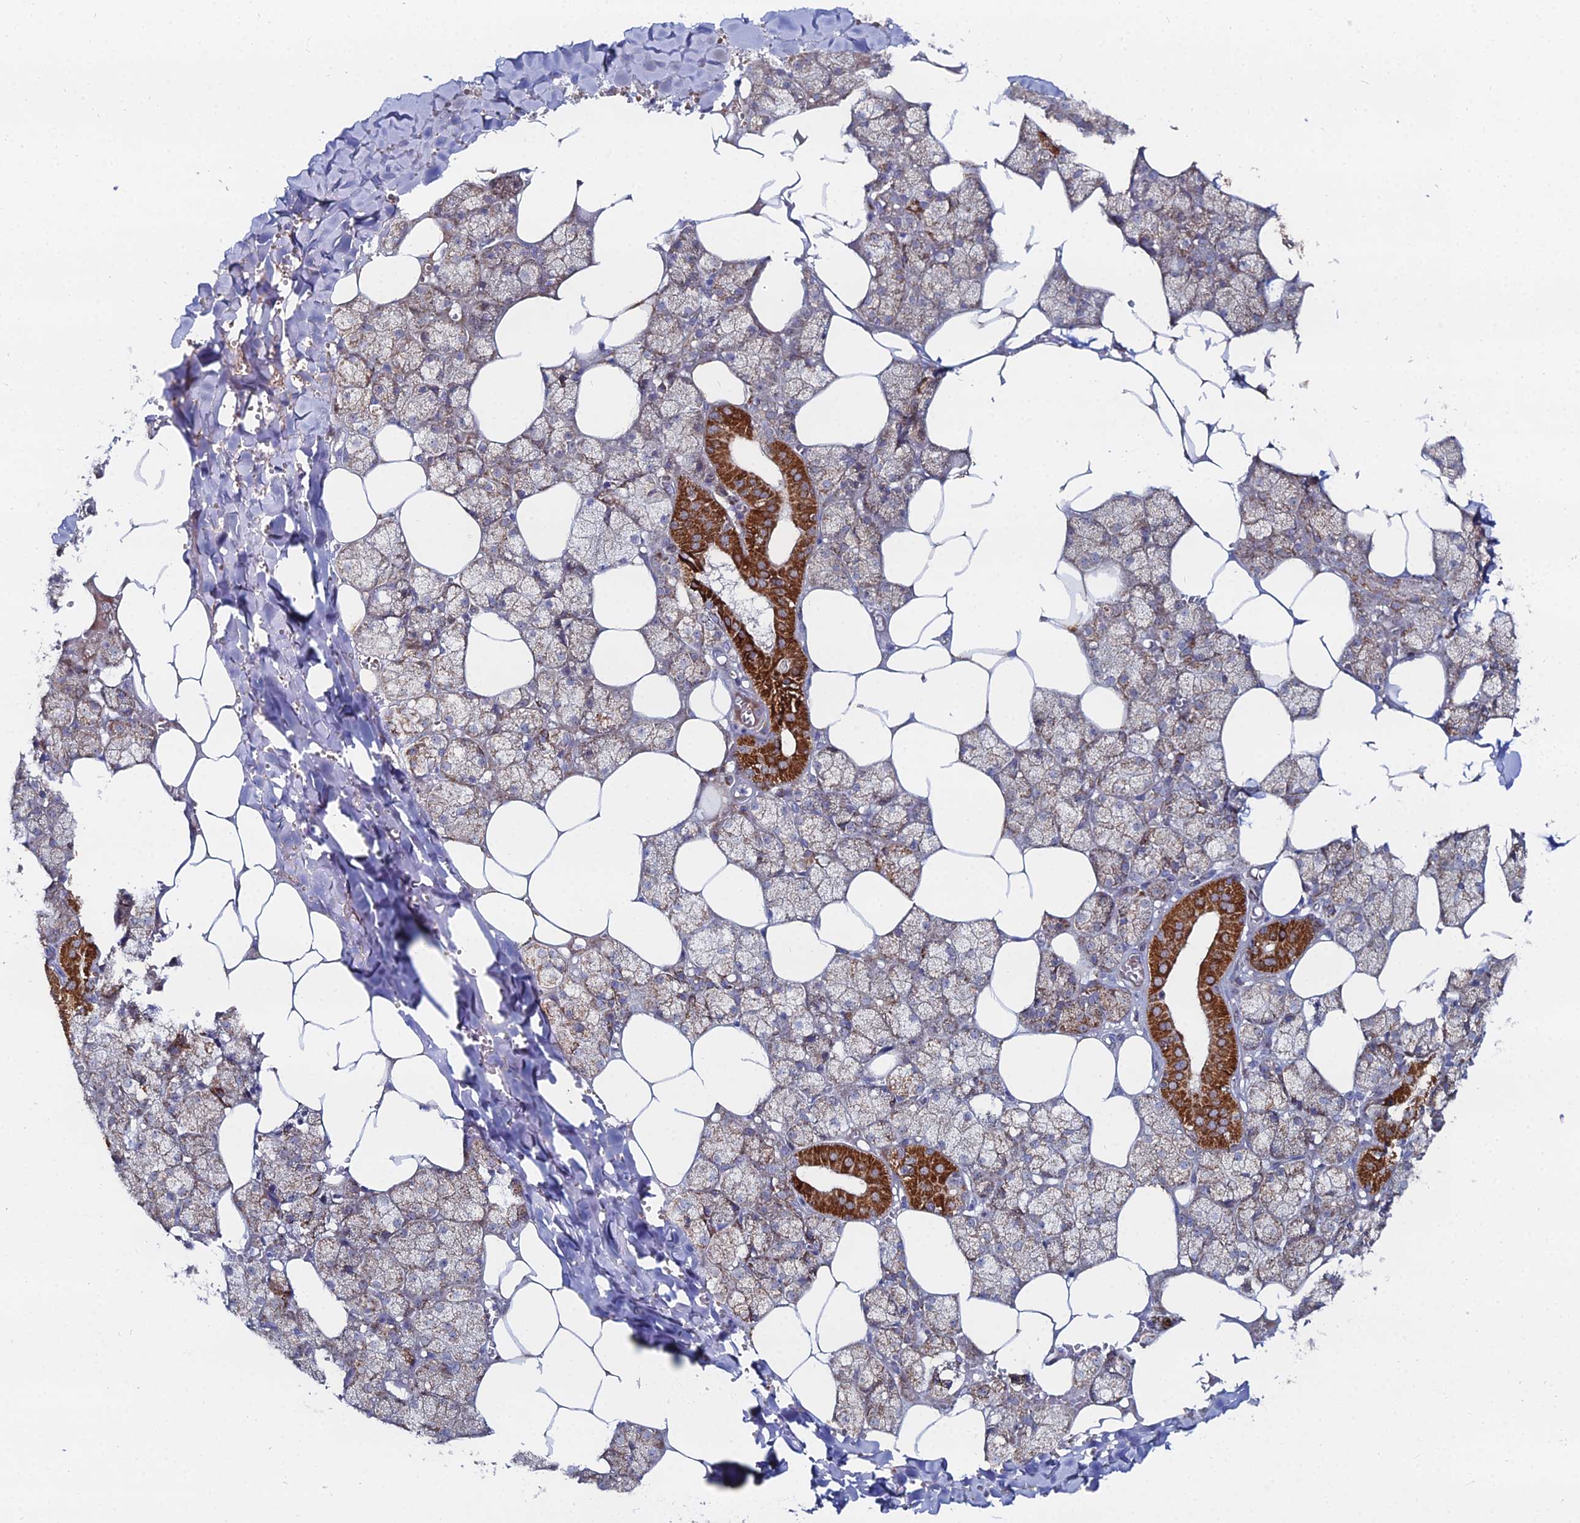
{"staining": {"intensity": "strong", "quantity": "25%-75%", "location": "cytoplasmic/membranous"}, "tissue": "salivary gland", "cell_type": "Glandular cells", "image_type": "normal", "snomed": [{"axis": "morphology", "description": "Normal tissue, NOS"}, {"axis": "topography", "description": "Salivary gland"}], "caption": "This photomicrograph exhibits immunohistochemistry (IHC) staining of normal salivary gland, with high strong cytoplasmic/membranous staining in about 25%-75% of glandular cells.", "gene": "MPC1", "patient": {"sex": "male", "age": 62}}